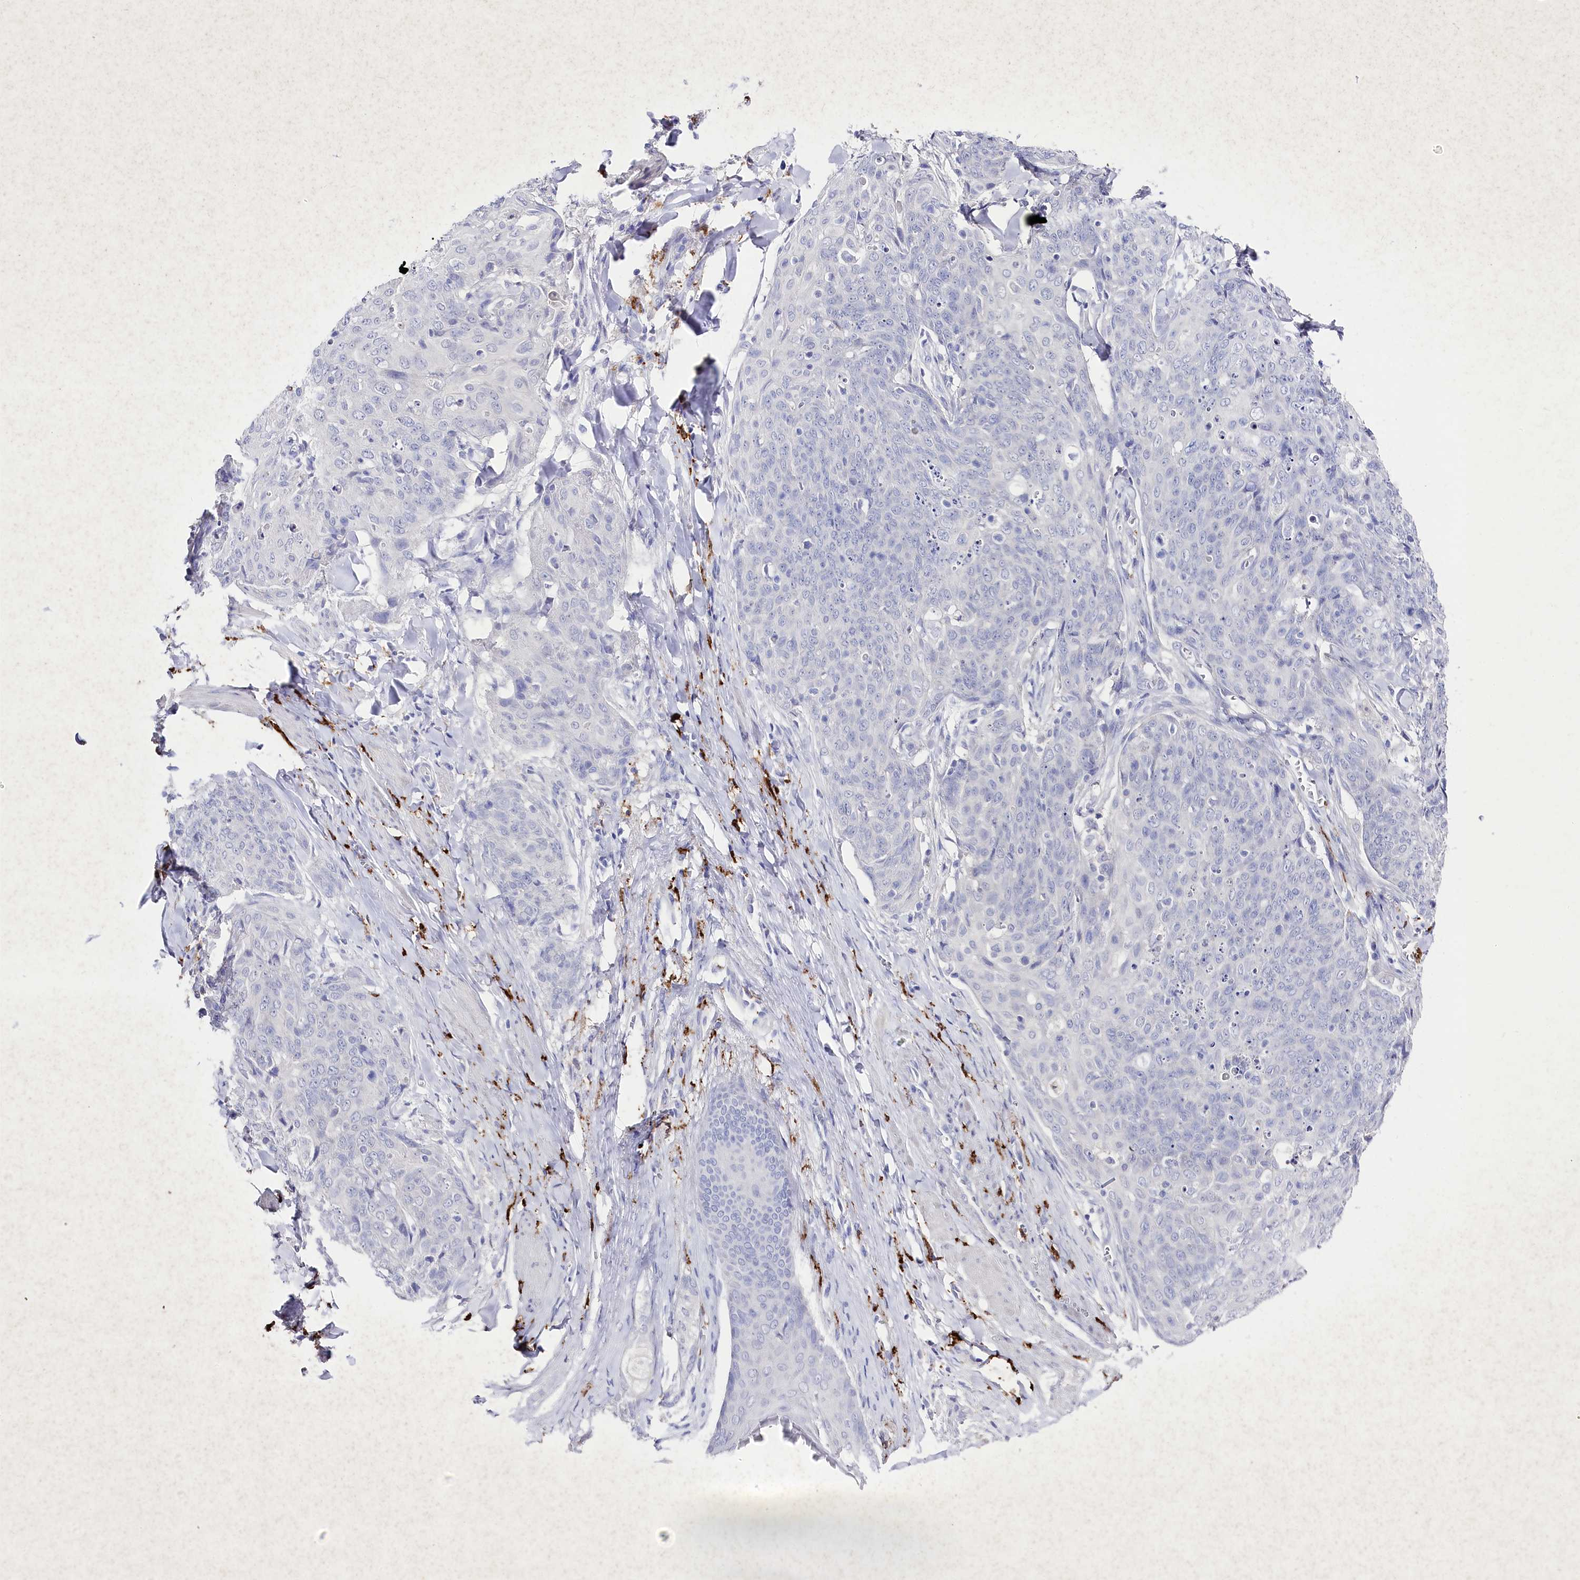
{"staining": {"intensity": "negative", "quantity": "none", "location": "none"}, "tissue": "skin cancer", "cell_type": "Tumor cells", "image_type": "cancer", "snomed": [{"axis": "morphology", "description": "Squamous cell carcinoma, NOS"}, {"axis": "topography", "description": "Skin"}, {"axis": "topography", "description": "Vulva"}], "caption": "Immunohistochemistry (IHC) micrograph of neoplastic tissue: skin cancer (squamous cell carcinoma) stained with DAB displays no significant protein staining in tumor cells.", "gene": "CLEC4M", "patient": {"sex": "female", "age": 85}}